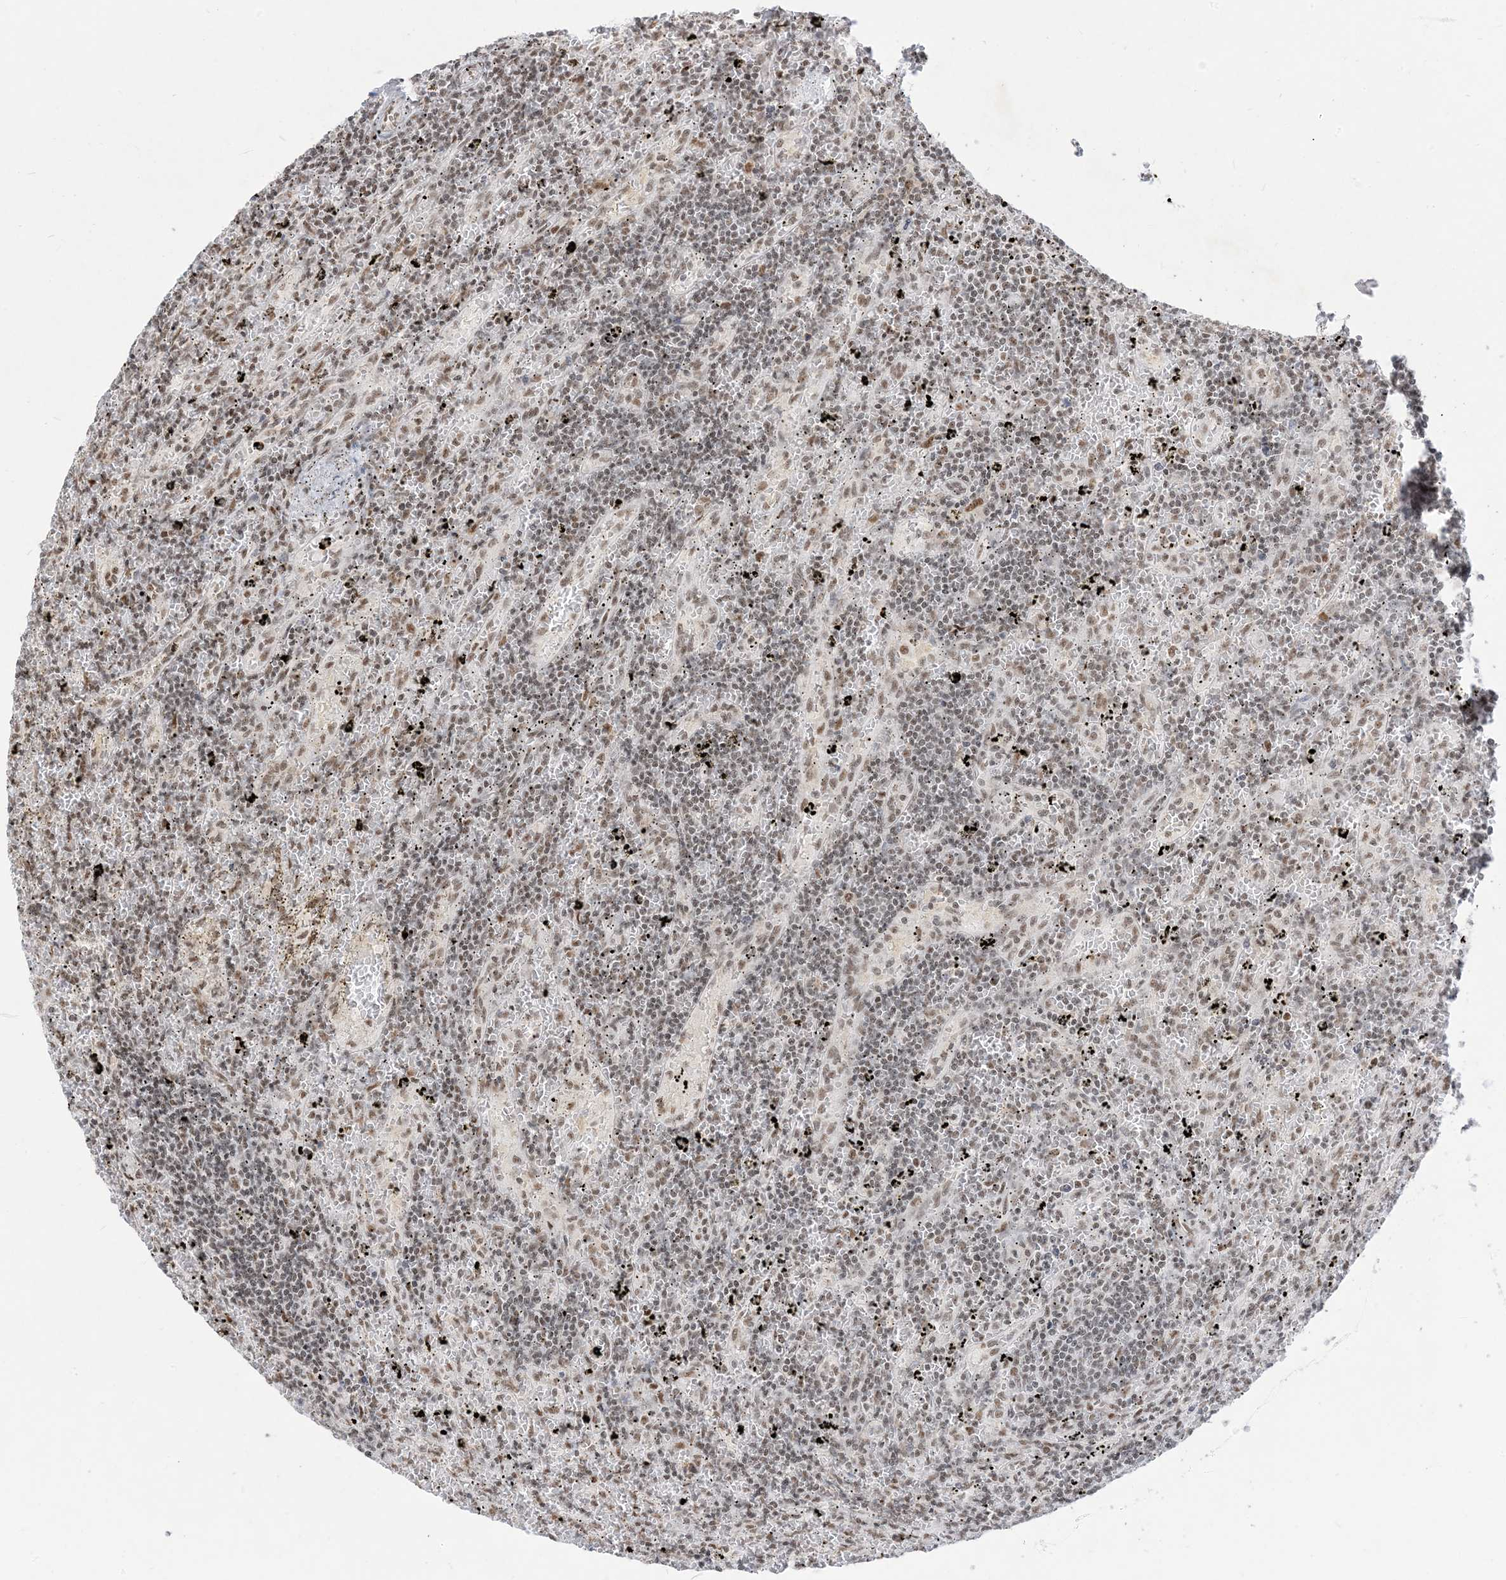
{"staining": {"intensity": "weak", "quantity": ">75%", "location": "nuclear"}, "tissue": "lymphoma", "cell_type": "Tumor cells", "image_type": "cancer", "snomed": [{"axis": "morphology", "description": "Malignant lymphoma, non-Hodgkin's type, Low grade"}, {"axis": "topography", "description": "Spleen"}], "caption": "Brown immunohistochemical staining in human lymphoma exhibits weak nuclear expression in approximately >75% of tumor cells. (DAB IHC, brown staining for protein, blue staining for nuclei).", "gene": "ARGLU1", "patient": {"sex": "male", "age": 76}}